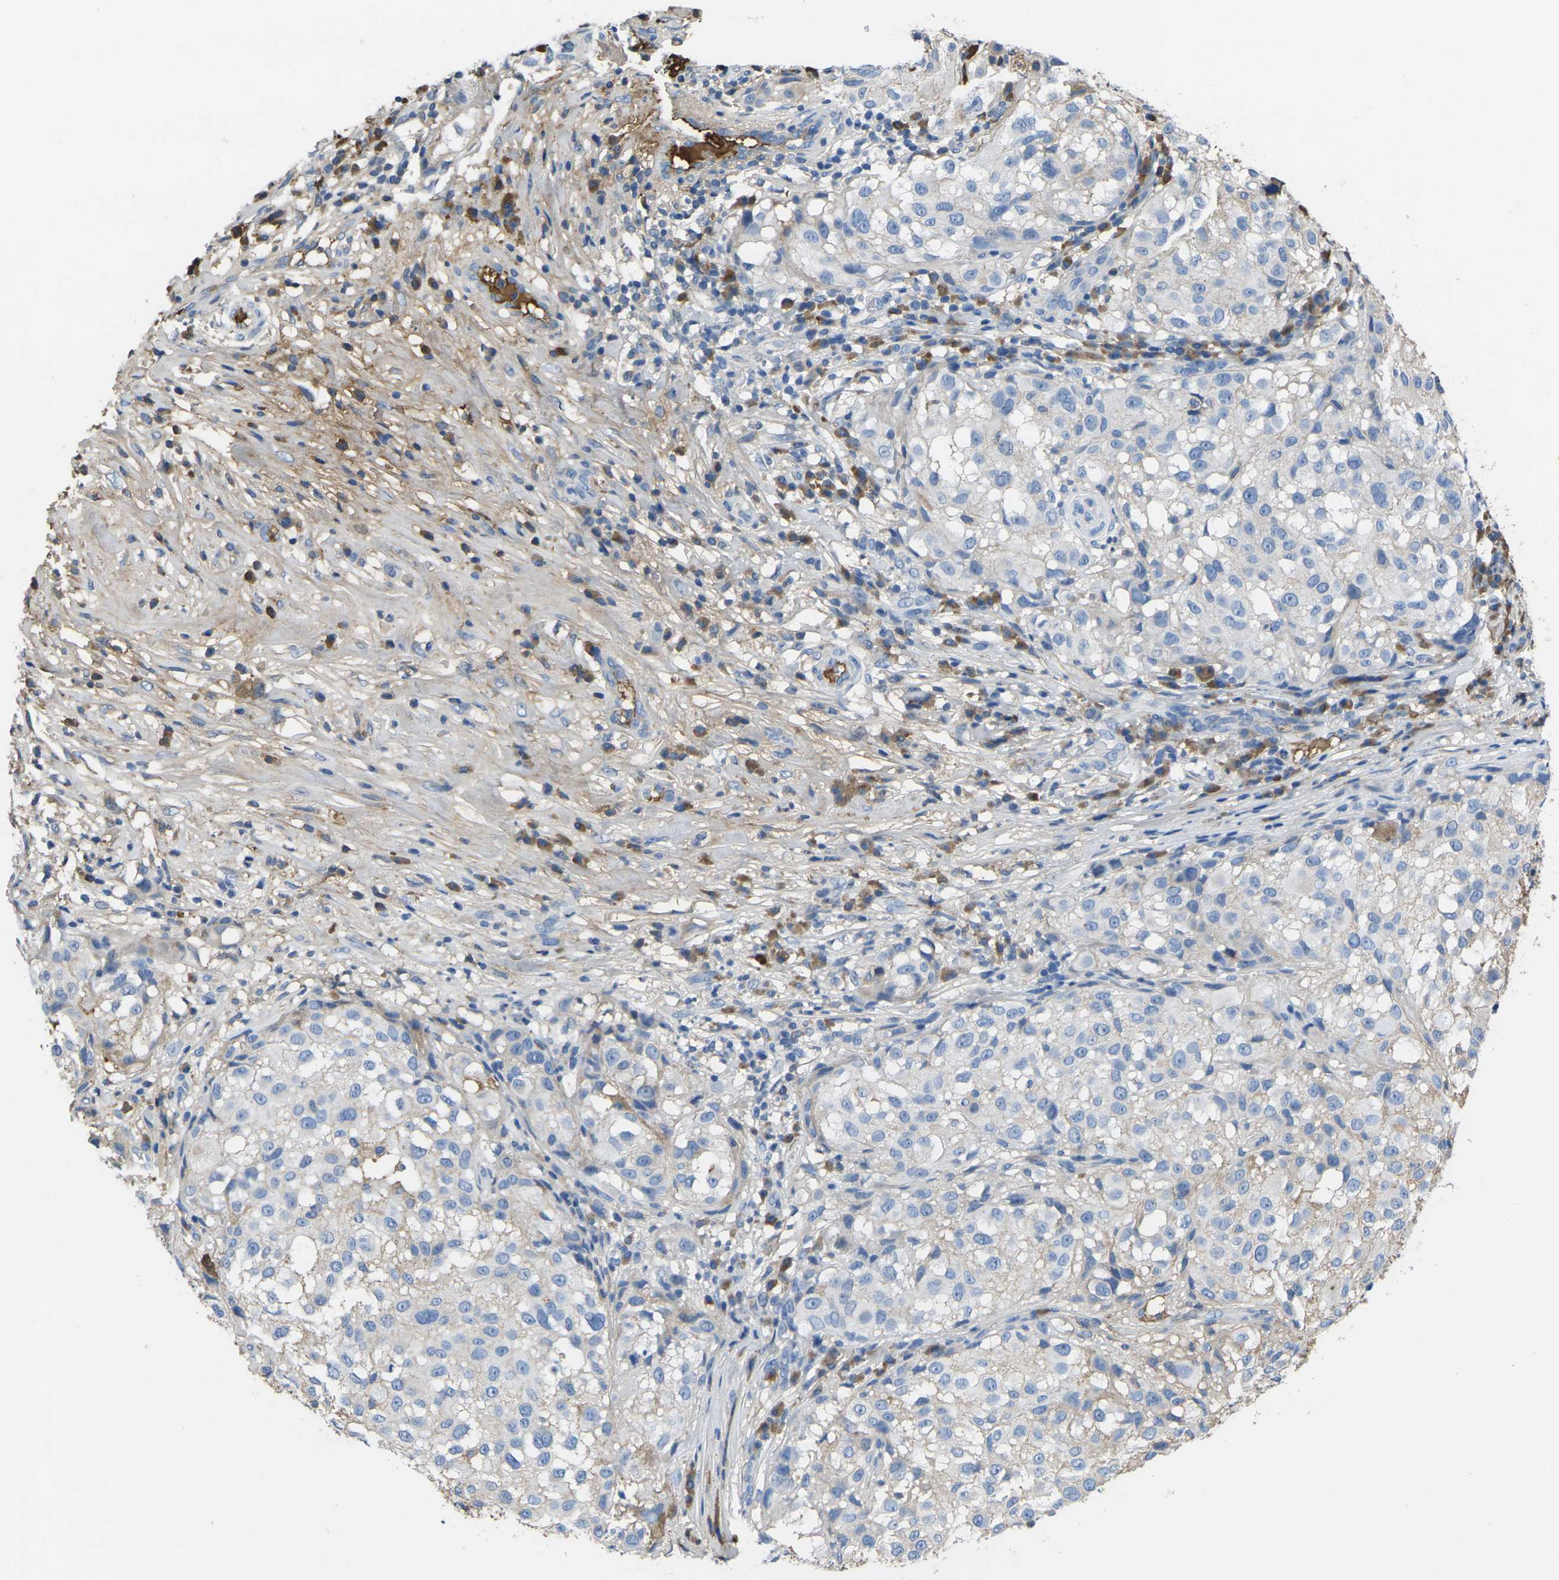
{"staining": {"intensity": "negative", "quantity": "none", "location": "none"}, "tissue": "melanoma", "cell_type": "Tumor cells", "image_type": "cancer", "snomed": [{"axis": "morphology", "description": "Necrosis, NOS"}, {"axis": "morphology", "description": "Malignant melanoma, NOS"}, {"axis": "topography", "description": "Skin"}], "caption": "The image displays no significant positivity in tumor cells of melanoma.", "gene": "GREM2", "patient": {"sex": "female", "age": 87}}